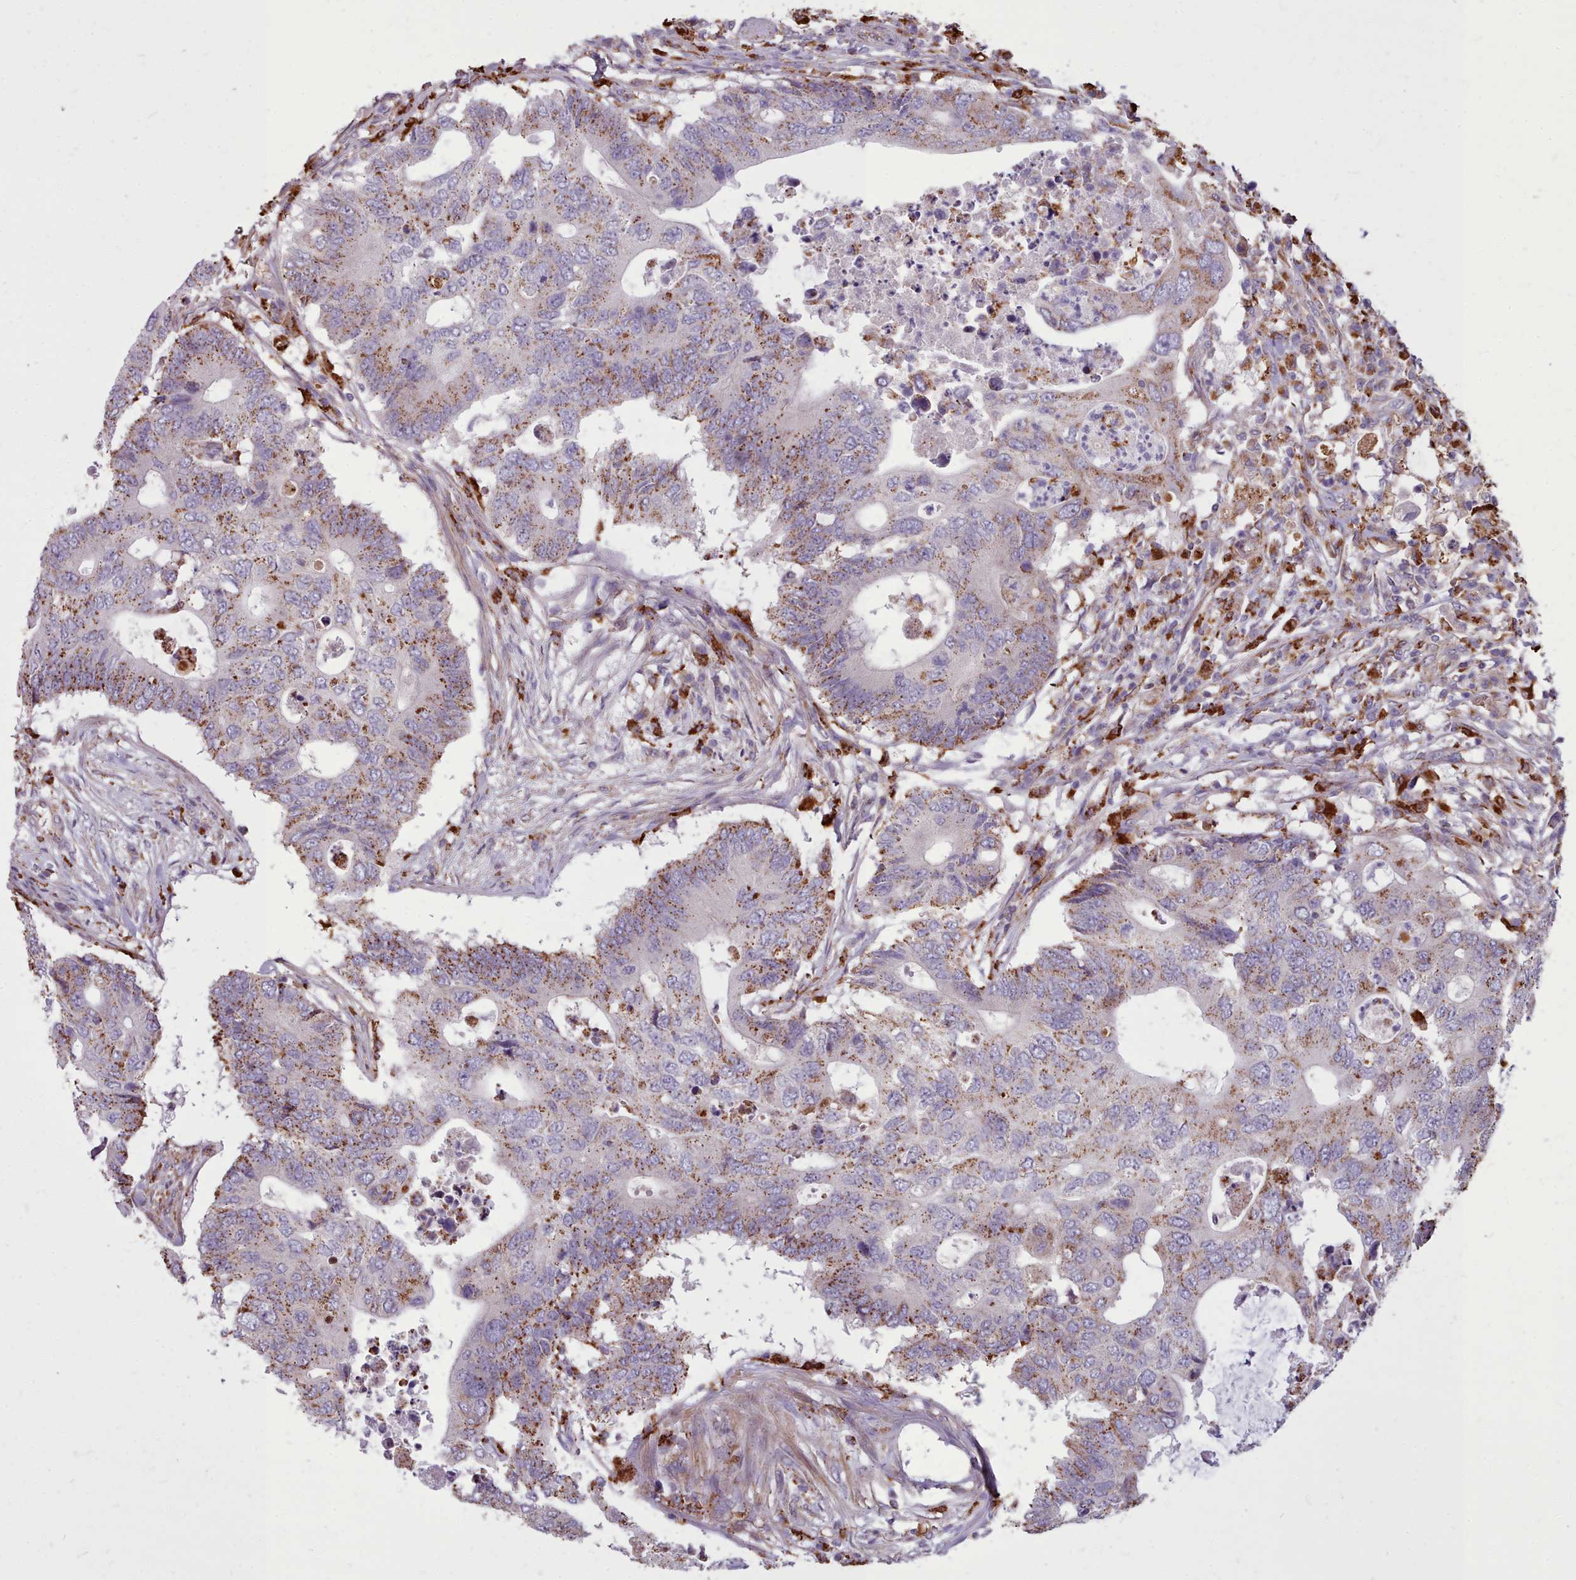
{"staining": {"intensity": "moderate", "quantity": "25%-75%", "location": "cytoplasmic/membranous"}, "tissue": "colorectal cancer", "cell_type": "Tumor cells", "image_type": "cancer", "snomed": [{"axis": "morphology", "description": "Adenocarcinoma, NOS"}, {"axis": "topography", "description": "Colon"}], "caption": "Immunohistochemistry image of neoplastic tissue: colorectal cancer (adenocarcinoma) stained using immunohistochemistry exhibits medium levels of moderate protein expression localized specifically in the cytoplasmic/membranous of tumor cells, appearing as a cytoplasmic/membranous brown color.", "gene": "PACSIN3", "patient": {"sex": "male", "age": 71}}